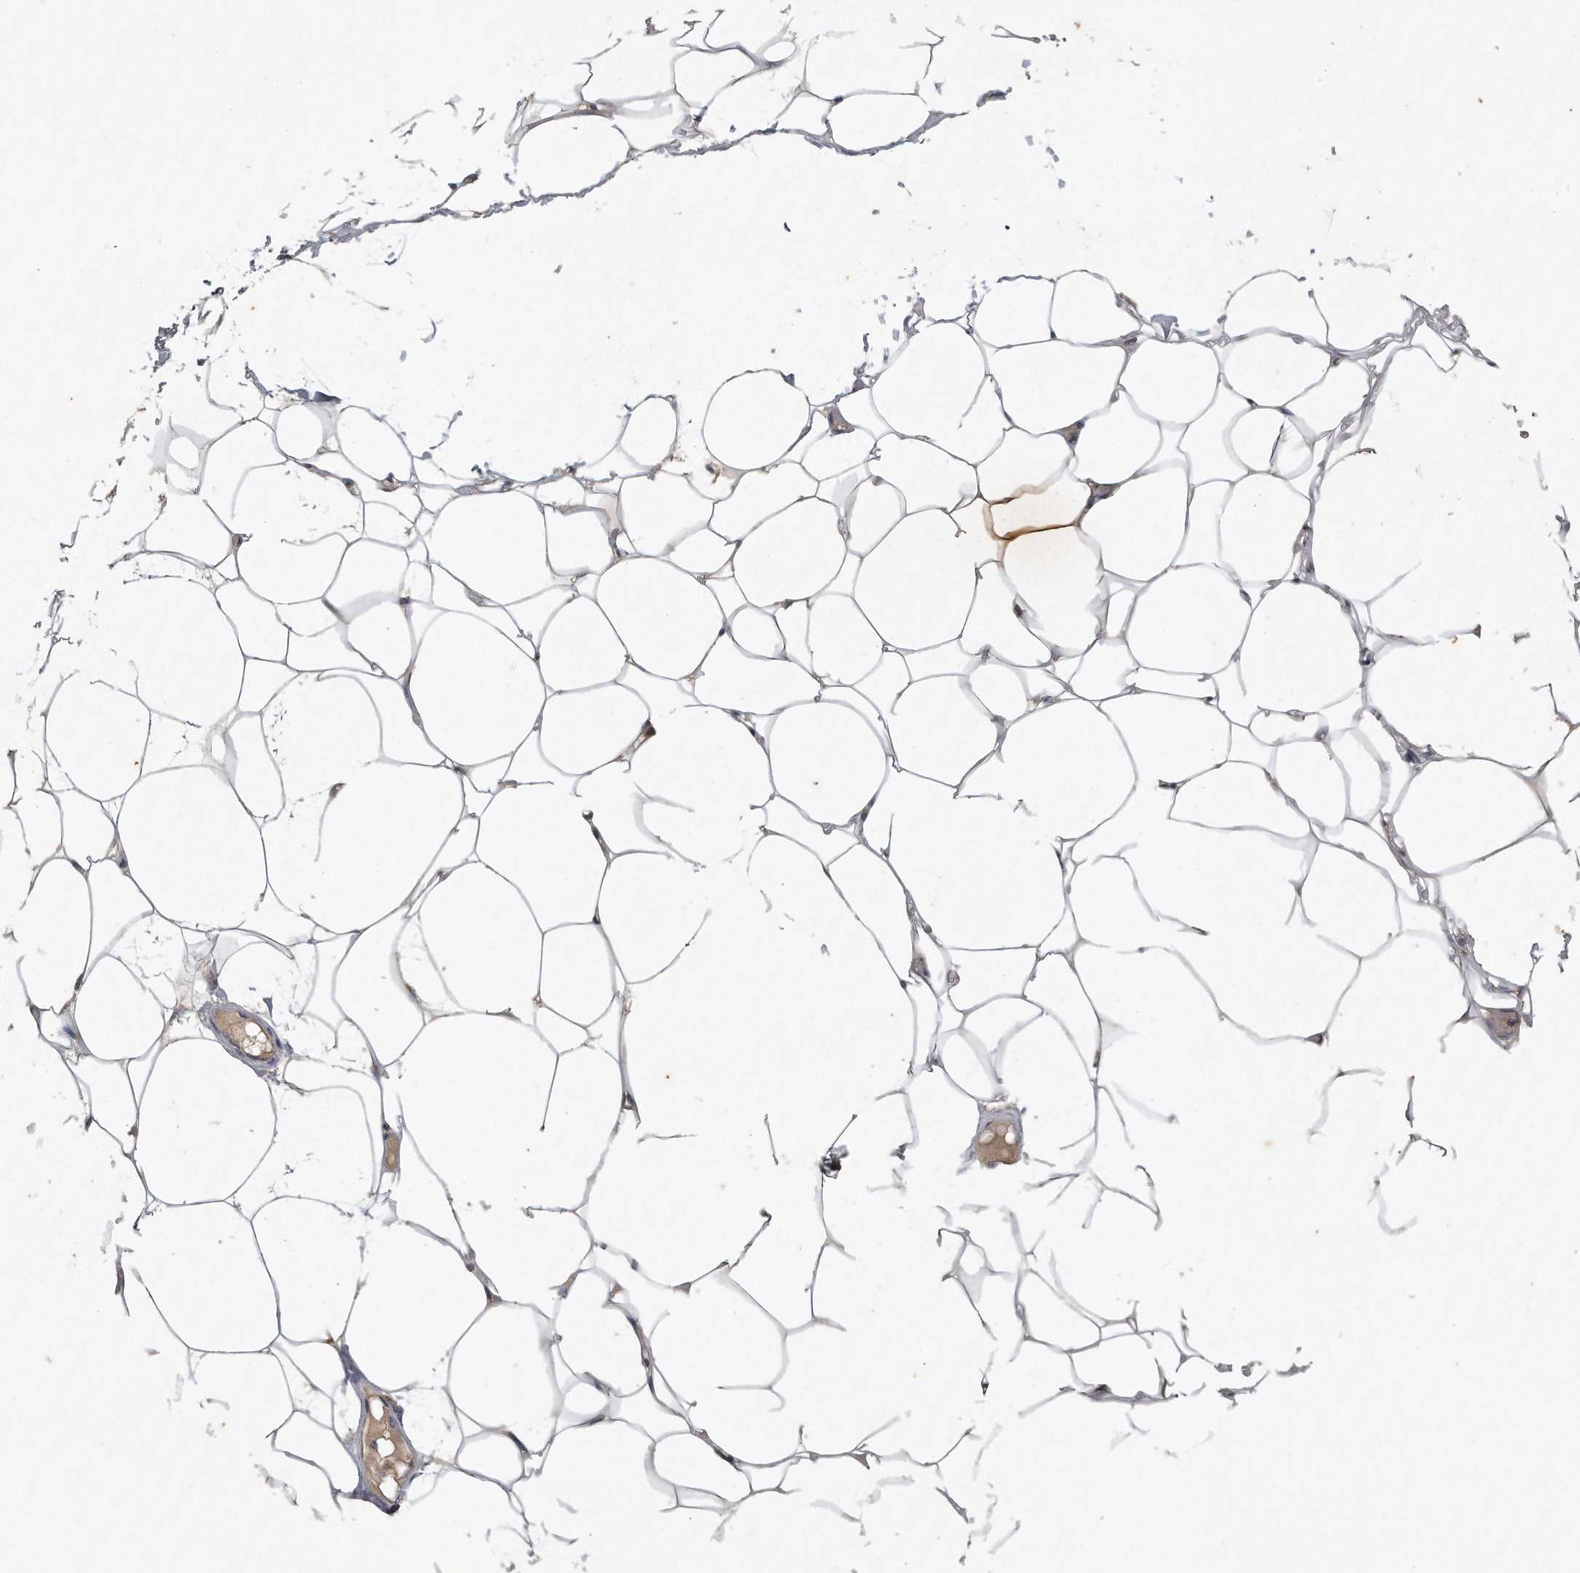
{"staining": {"intensity": "negative", "quantity": "none", "location": "none"}, "tissue": "adipose tissue", "cell_type": "Adipocytes", "image_type": "normal", "snomed": [{"axis": "morphology", "description": "Normal tissue, NOS"}, {"axis": "topography", "description": "Breast"}], "caption": "A micrograph of adipose tissue stained for a protein displays no brown staining in adipocytes. (DAB immunohistochemistry, high magnification).", "gene": "CAMK1", "patient": {"sex": "female", "age": 23}}